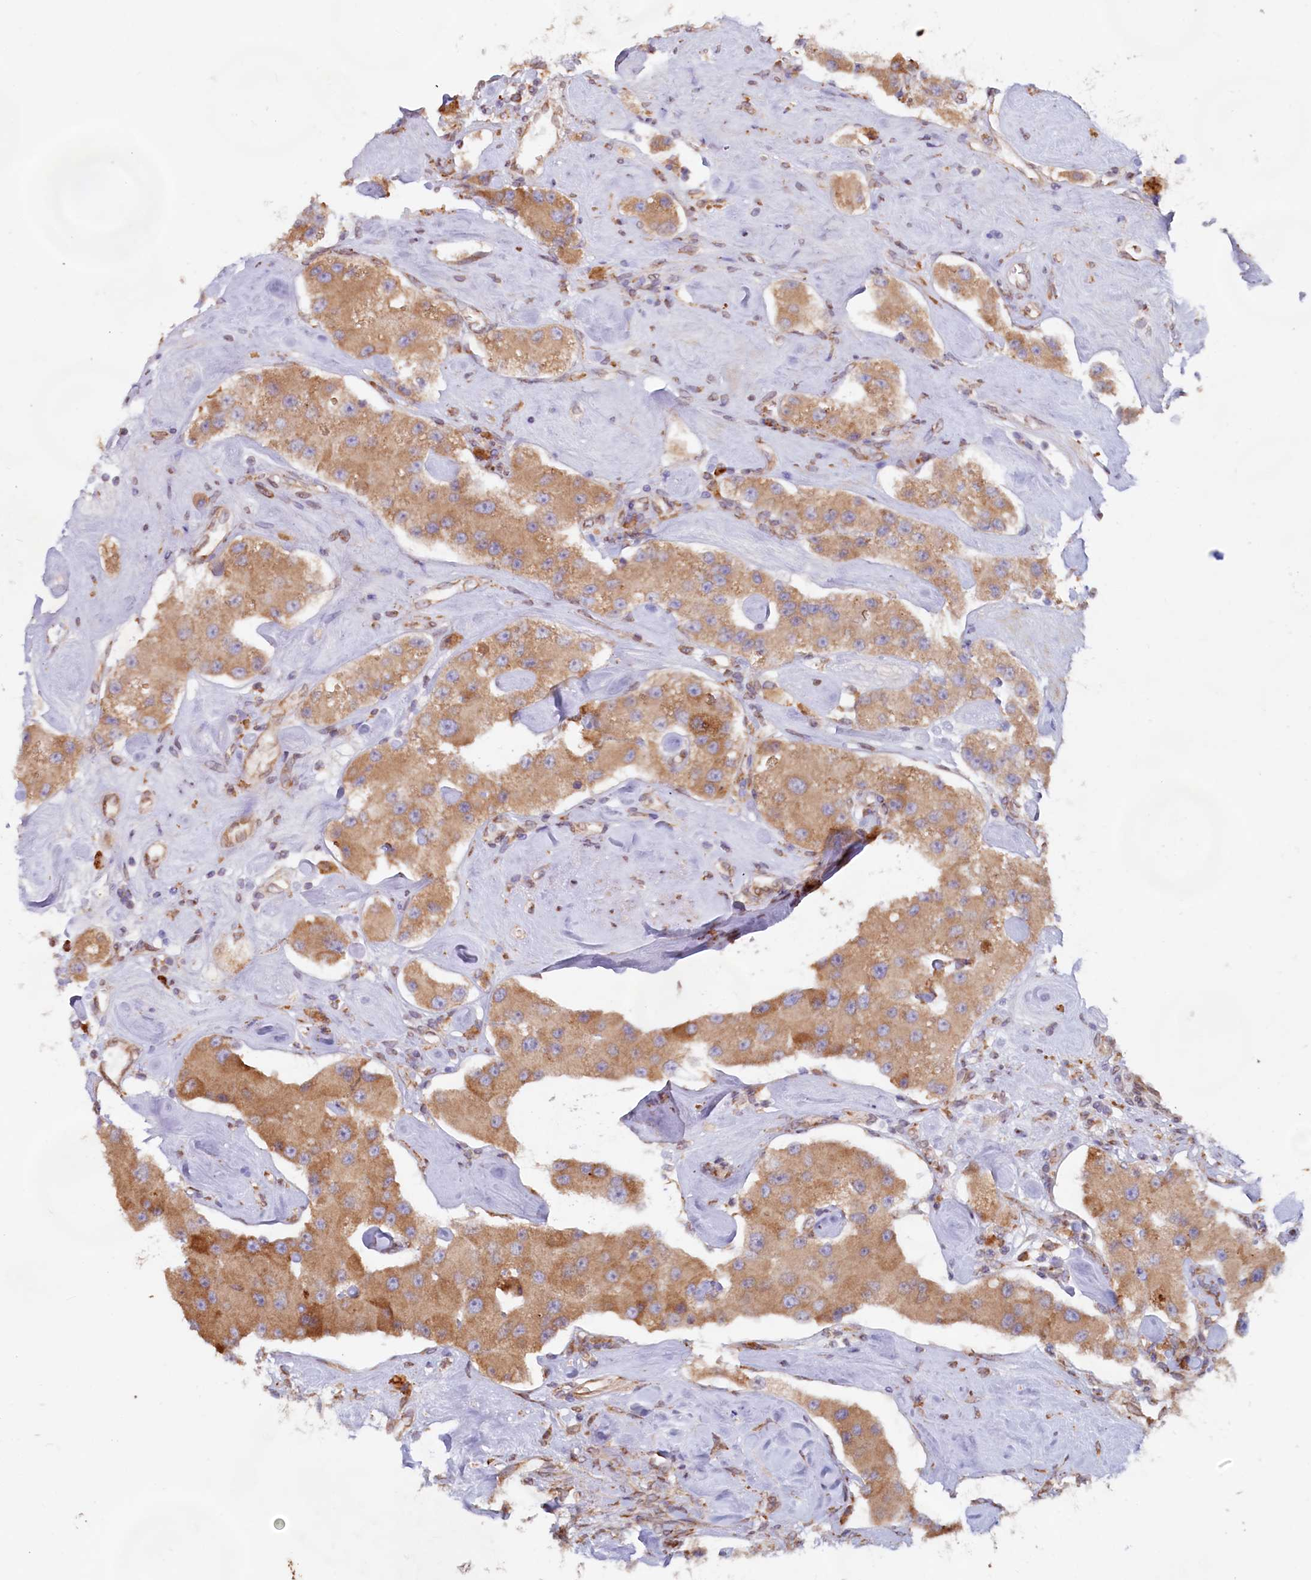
{"staining": {"intensity": "moderate", "quantity": ">75%", "location": "cytoplasmic/membranous"}, "tissue": "carcinoid", "cell_type": "Tumor cells", "image_type": "cancer", "snomed": [{"axis": "morphology", "description": "Carcinoid, malignant, NOS"}, {"axis": "topography", "description": "Pancreas"}], "caption": "IHC (DAB) staining of carcinoid (malignant) exhibits moderate cytoplasmic/membranous protein expression in about >75% of tumor cells.", "gene": "TBC1D19", "patient": {"sex": "male", "age": 41}}